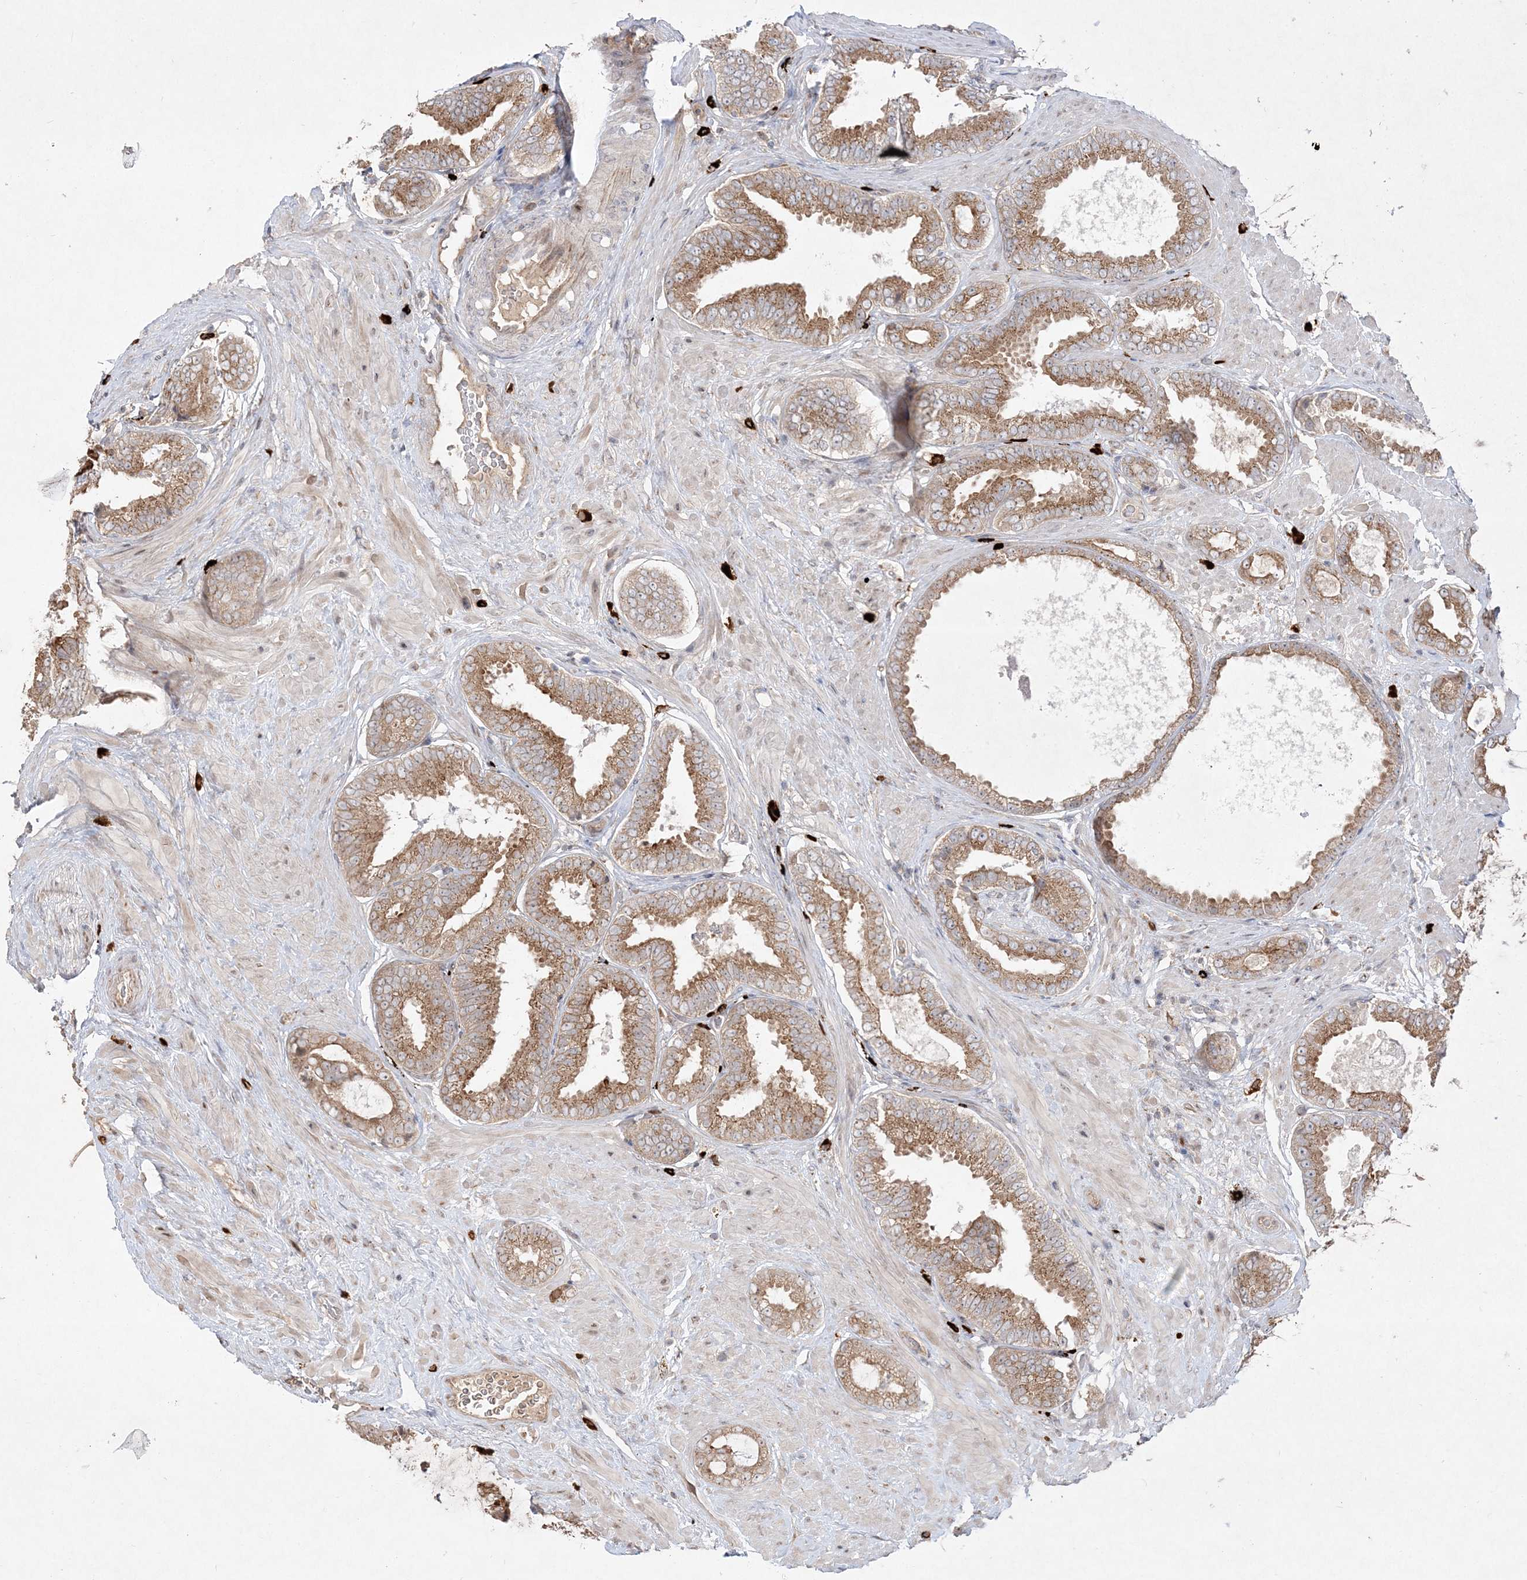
{"staining": {"intensity": "moderate", "quantity": ">75%", "location": "cytoplasmic/membranous"}, "tissue": "prostate cancer", "cell_type": "Tumor cells", "image_type": "cancer", "snomed": [{"axis": "morphology", "description": "Normal tissue, NOS"}, {"axis": "morphology", "description": "Adenocarcinoma, Low grade"}, {"axis": "topography", "description": "Prostate"}, {"axis": "topography", "description": "Peripheral nerve tissue"}], "caption": "This photomicrograph demonstrates prostate cancer (adenocarcinoma (low-grade)) stained with immunohistochemistry to label a protein in brown. The cytoplasmic/membranous of tumor cells show moderate positivity for the protein. Nuclei are counter-stained blue.", "gene": "CLNK", "patient": {"sex": "male", "age": 71}}